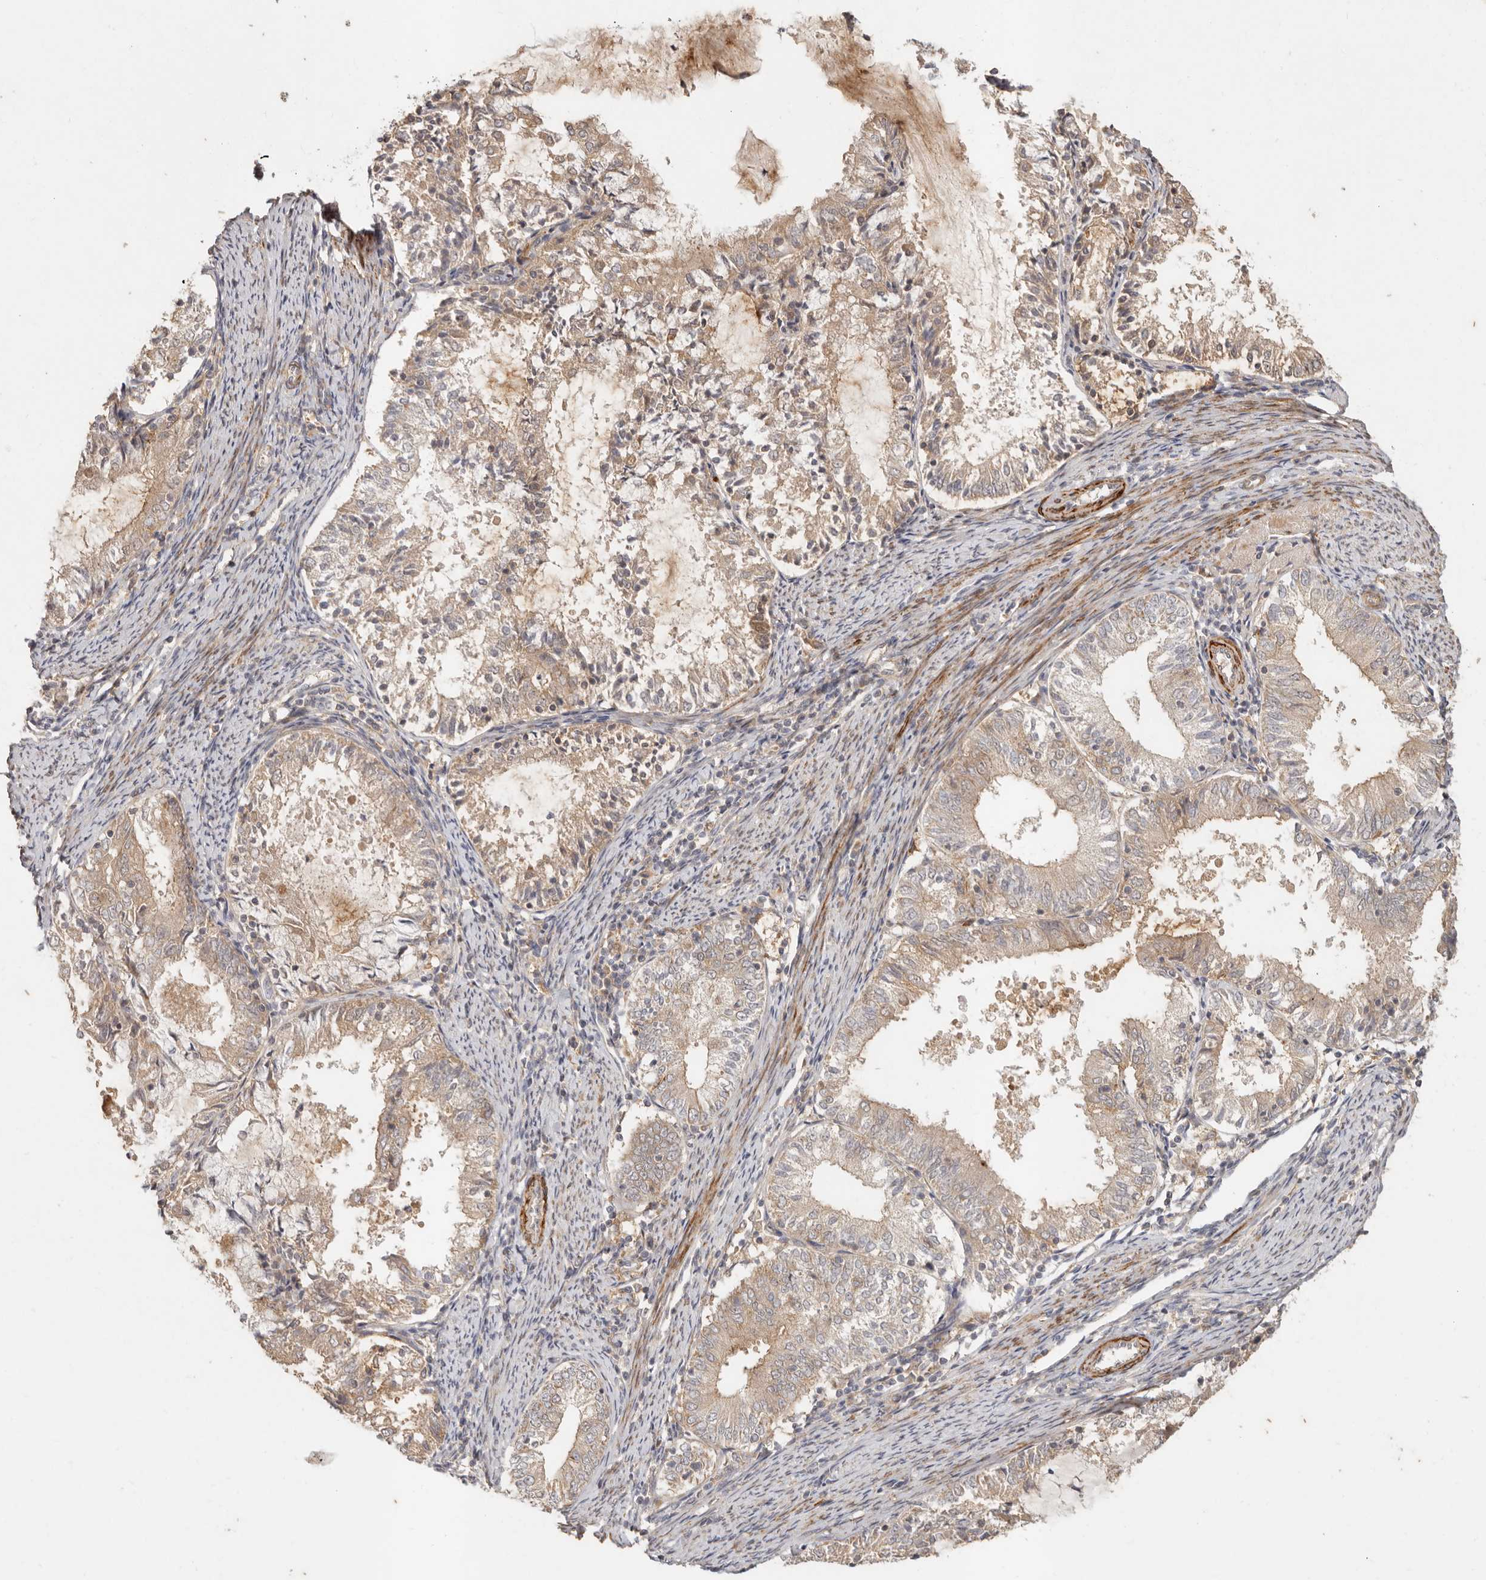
{"staining": {"intensity": "weak", "quantity": "25%-75%", "location": "cytoplasmic/membranous"}, "tissue": "endometrial cancer", "cell_type": "Tumor cells", "image_type": "cancer", "snomed": [{"axis": "morphology", "description": "Adenocarcinoma, NOS"}, {"axis": "topography", "description": "Endometrium"}], "caption": "The histopathology image shows immunohistochemical staining of endometrial cancer (adenocarcinoma). There is weak cytoplasmic/membranous expression is appreciated in about 25%-75% of tumor cells.", "gene": "VIPR1", "patient": {"sex": "female", "age": 57}}